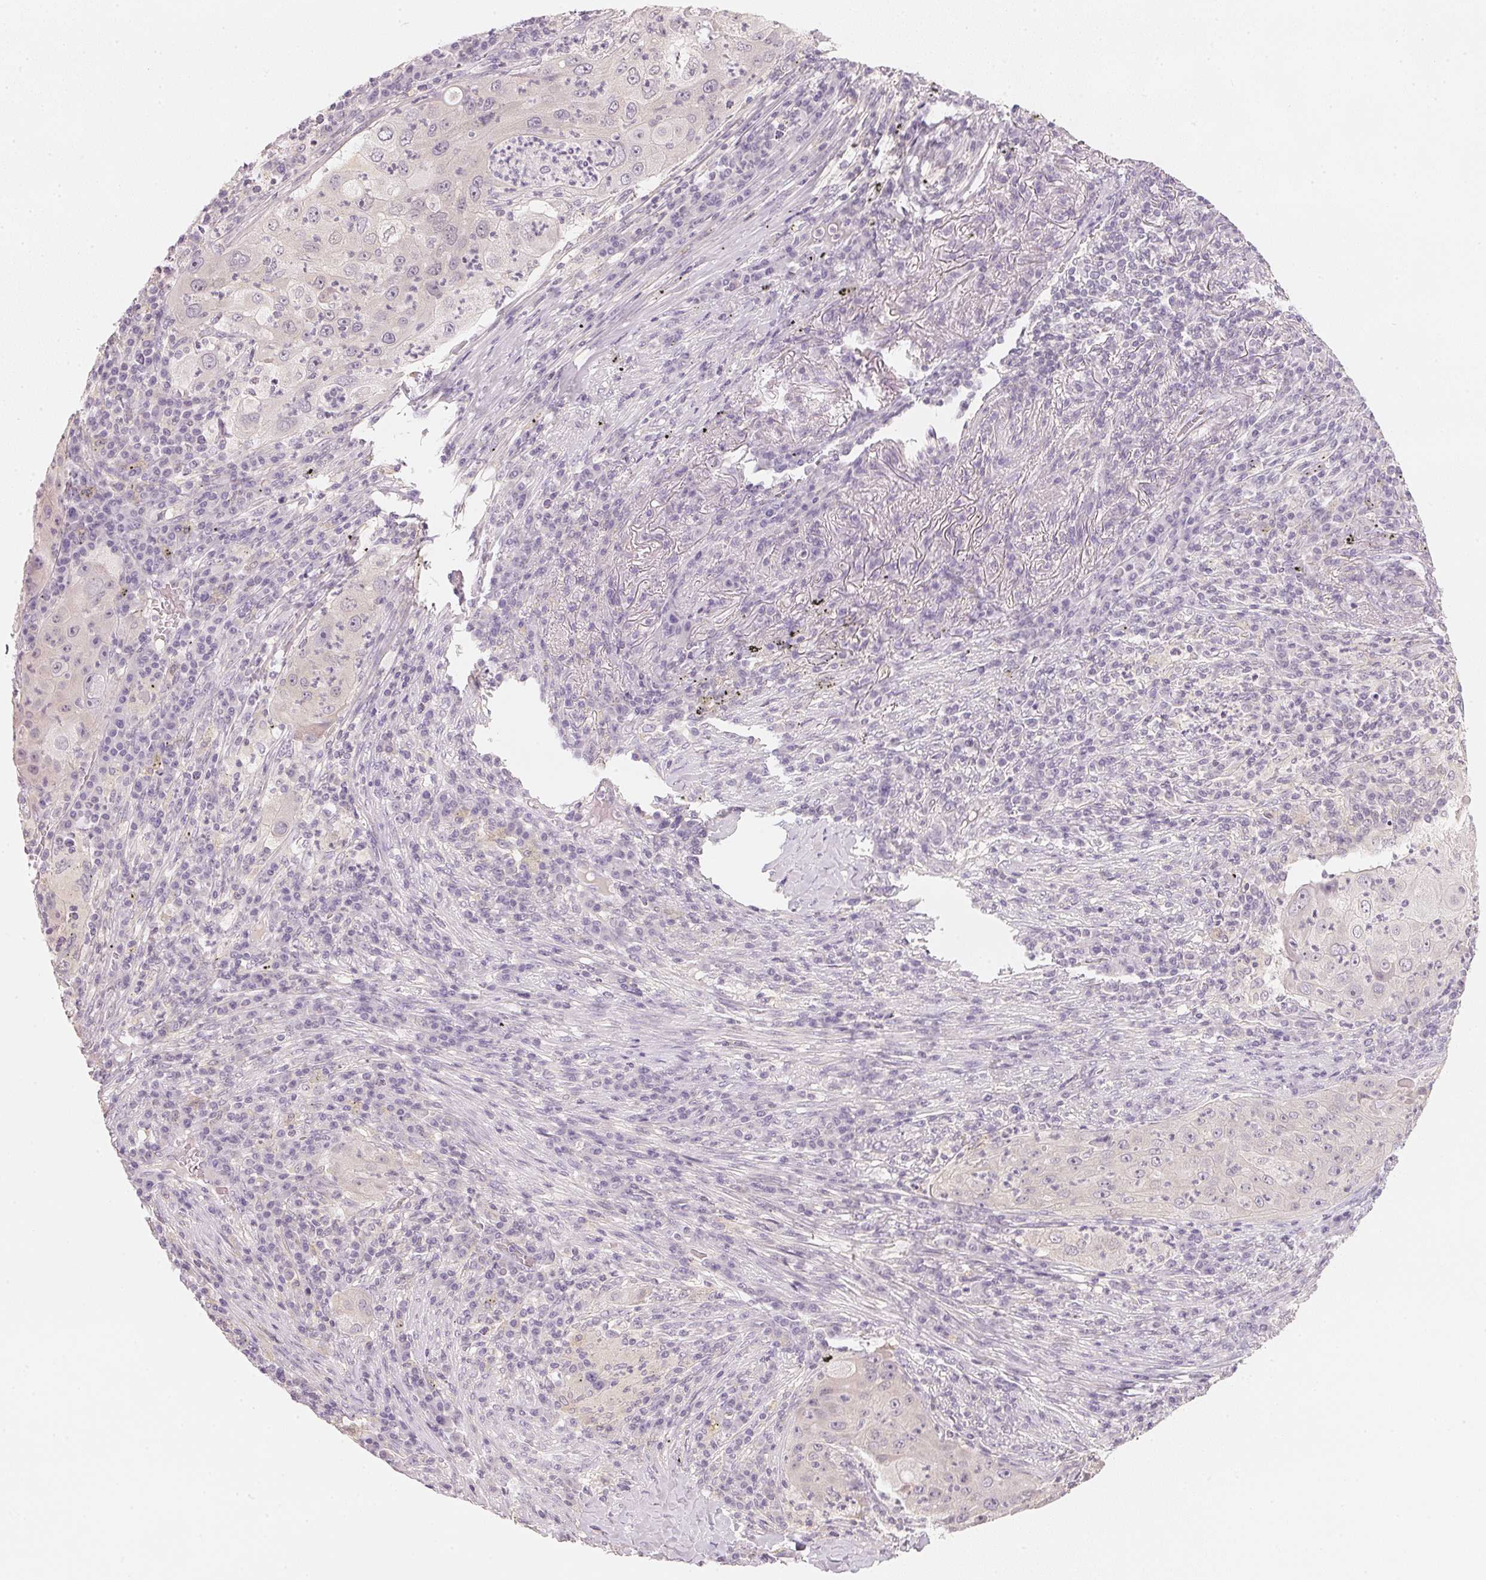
{"staining": {"intensity": "negative", "quantity": "none", "location": "none"}, "tissue": "lung cancer", "cell_type": "Tumor cells", "image_type": "cancer", "snomed": [{"axis": "morphology", "description": "Squamous cell carcinoma, NOS"}, {"axis": "topography", "description": "Lung"}], "caption": "Image shows no protein staining in tumor cells of lung squamous cell carcinoma tissue.", "gene": "CFAP276", "patient": {"sex": "female", "age": 59}}